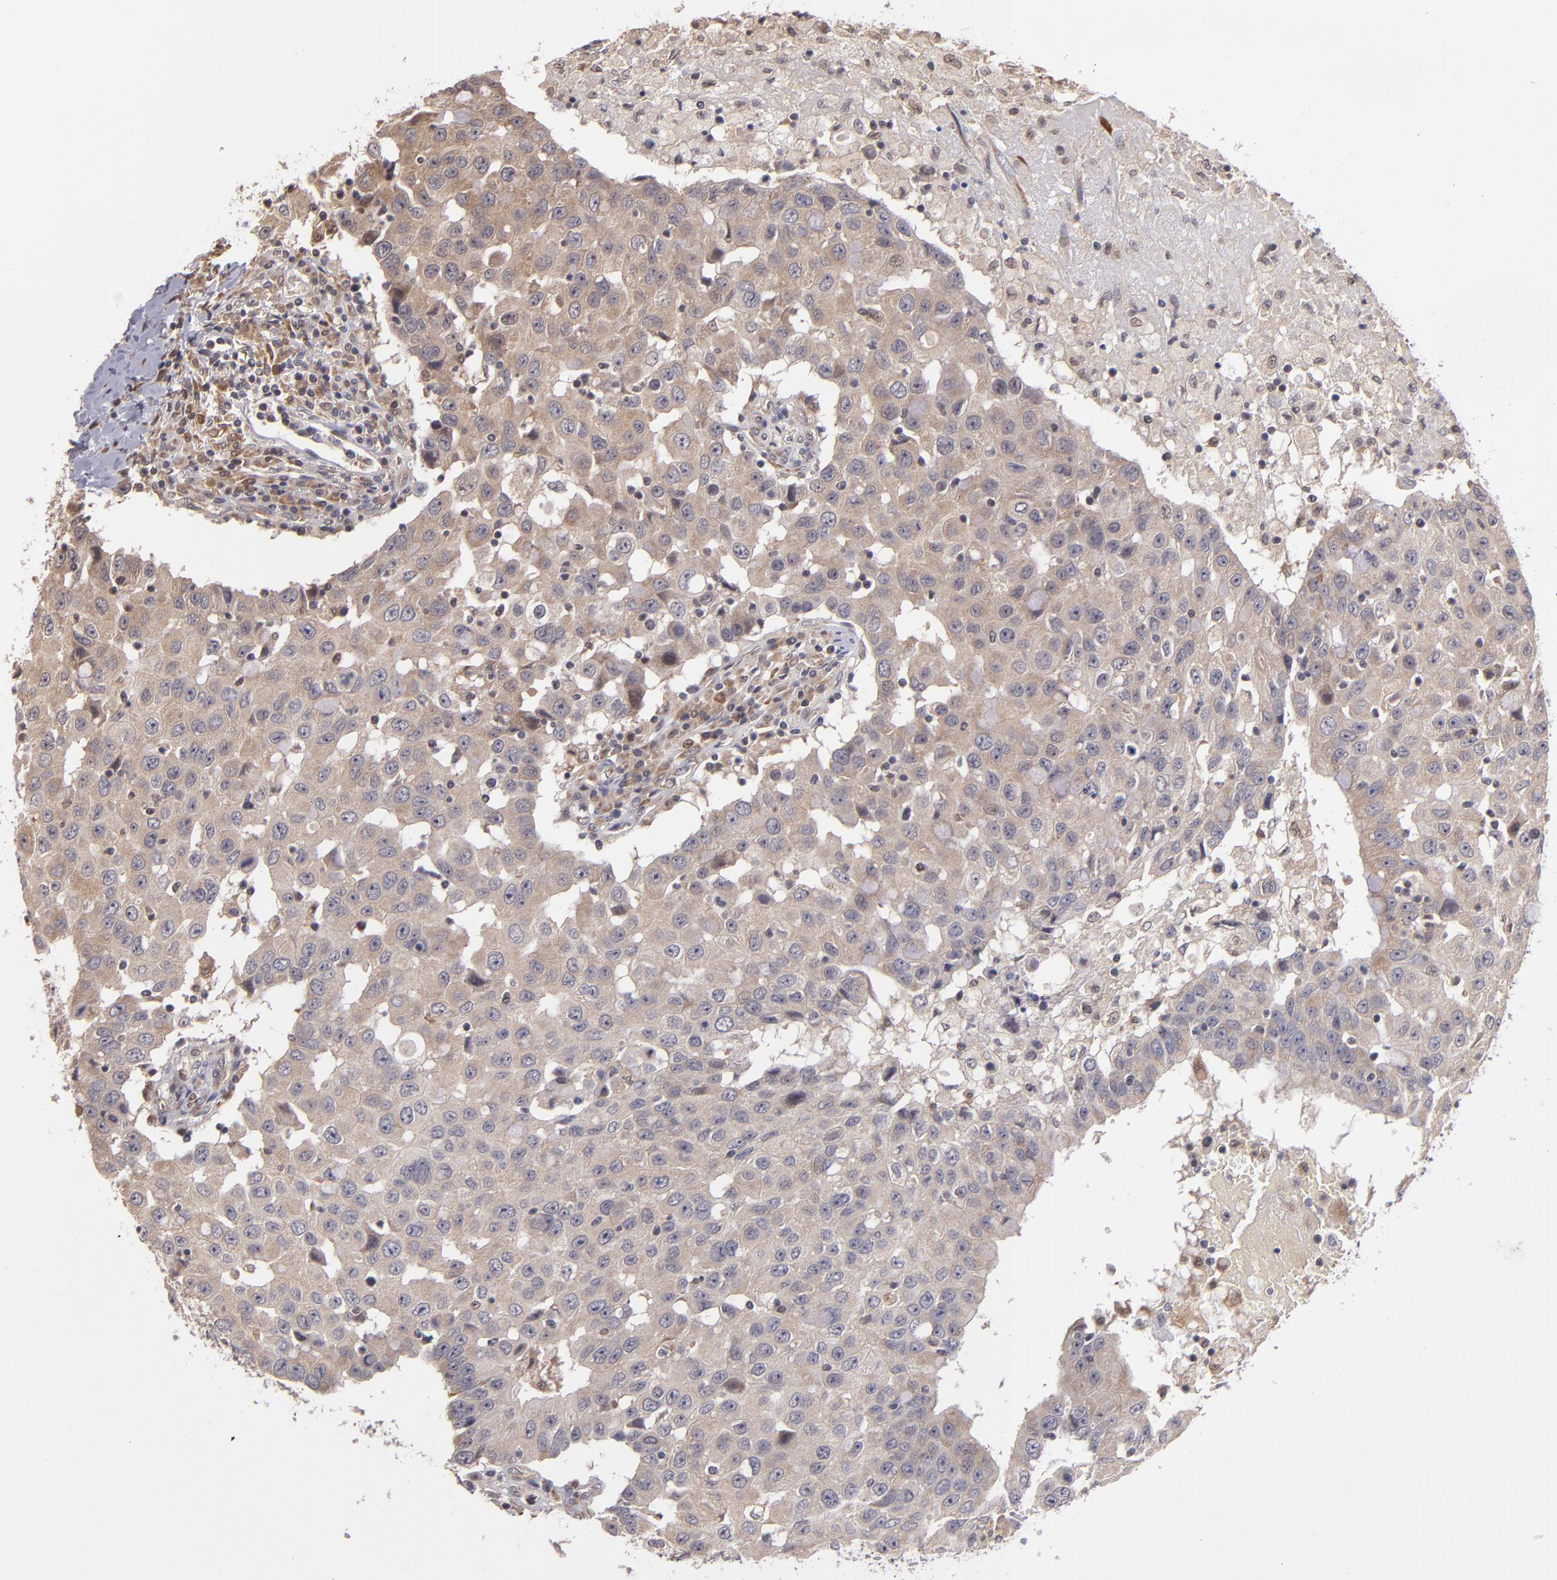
{"staining": {"intensity": "weak", "quantity": ">75%", "location": "cytoplasmic/membranous"}, "tissue": "breast cancer", "cell_type": "Tumor cells", "image_type": "cancer", "snomed": [{"axis": "morphology", "description": "Duct carcinoma"}, {"axis": "topography", "description": "Breast"}], "caption": "Breast intraductal carcinoma stained with a protein marker shows weak staining in tumor cells.", "gene": "CASP1", "patient": {"sex": "female", "age": 27}}